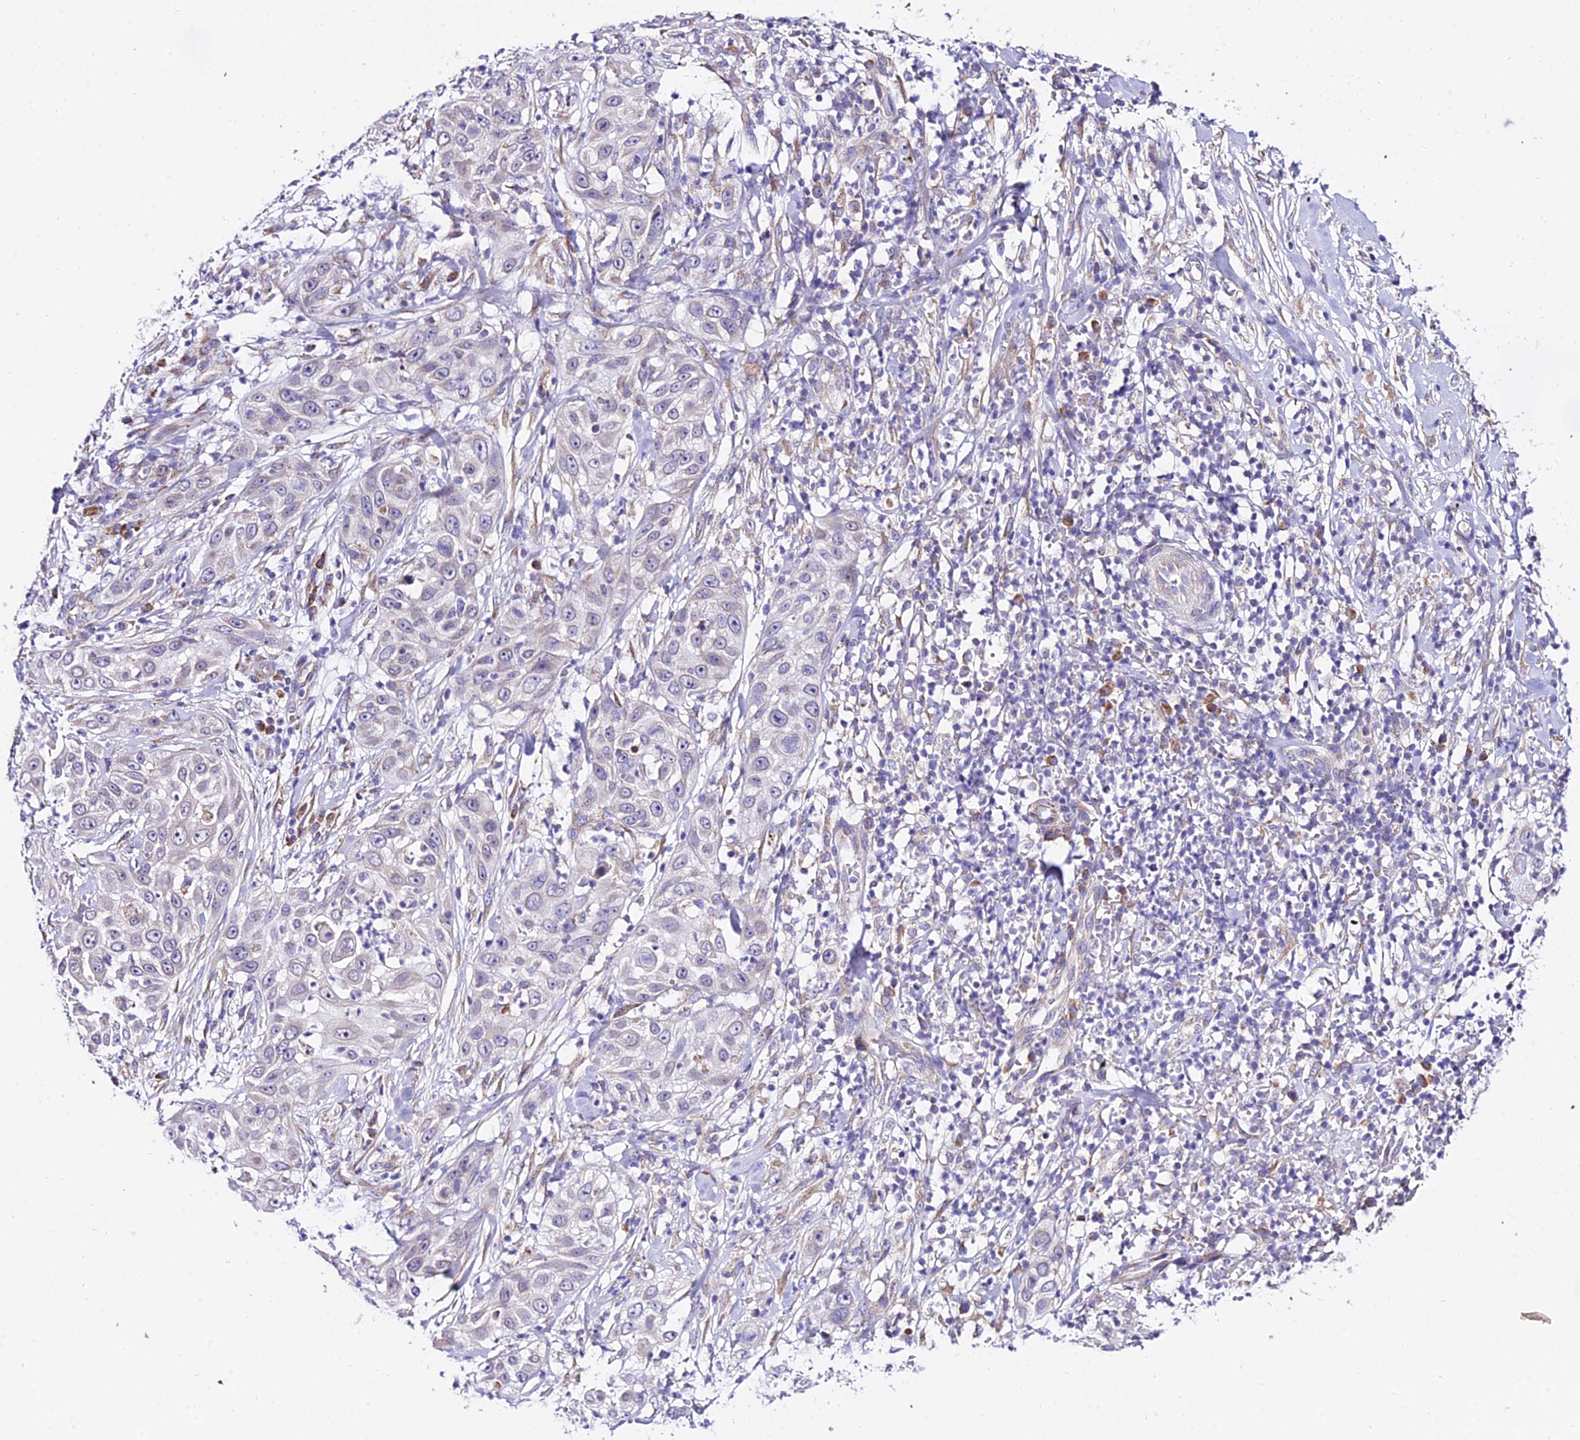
{"staining": {"intensity": "negative", "quantity": "none", "location": "none"}, "tissue": "skin cancer", "cell_type": "Tumor cells", "image_type": "cancer", "snomed": [{"axis": "morphology", "description": "Squamous cell carcinoma, NOS"}, {"axis": "topography", "description": "Skin"}], "caption": "IHC image of neoplastic tissue: skin cancer (squamous cell carcinoma) stained with DAB reveals no significant protein positivity in tumor cells.", "gene": "ATP5PB", "patient": {"sex": "female", "age": 44}}